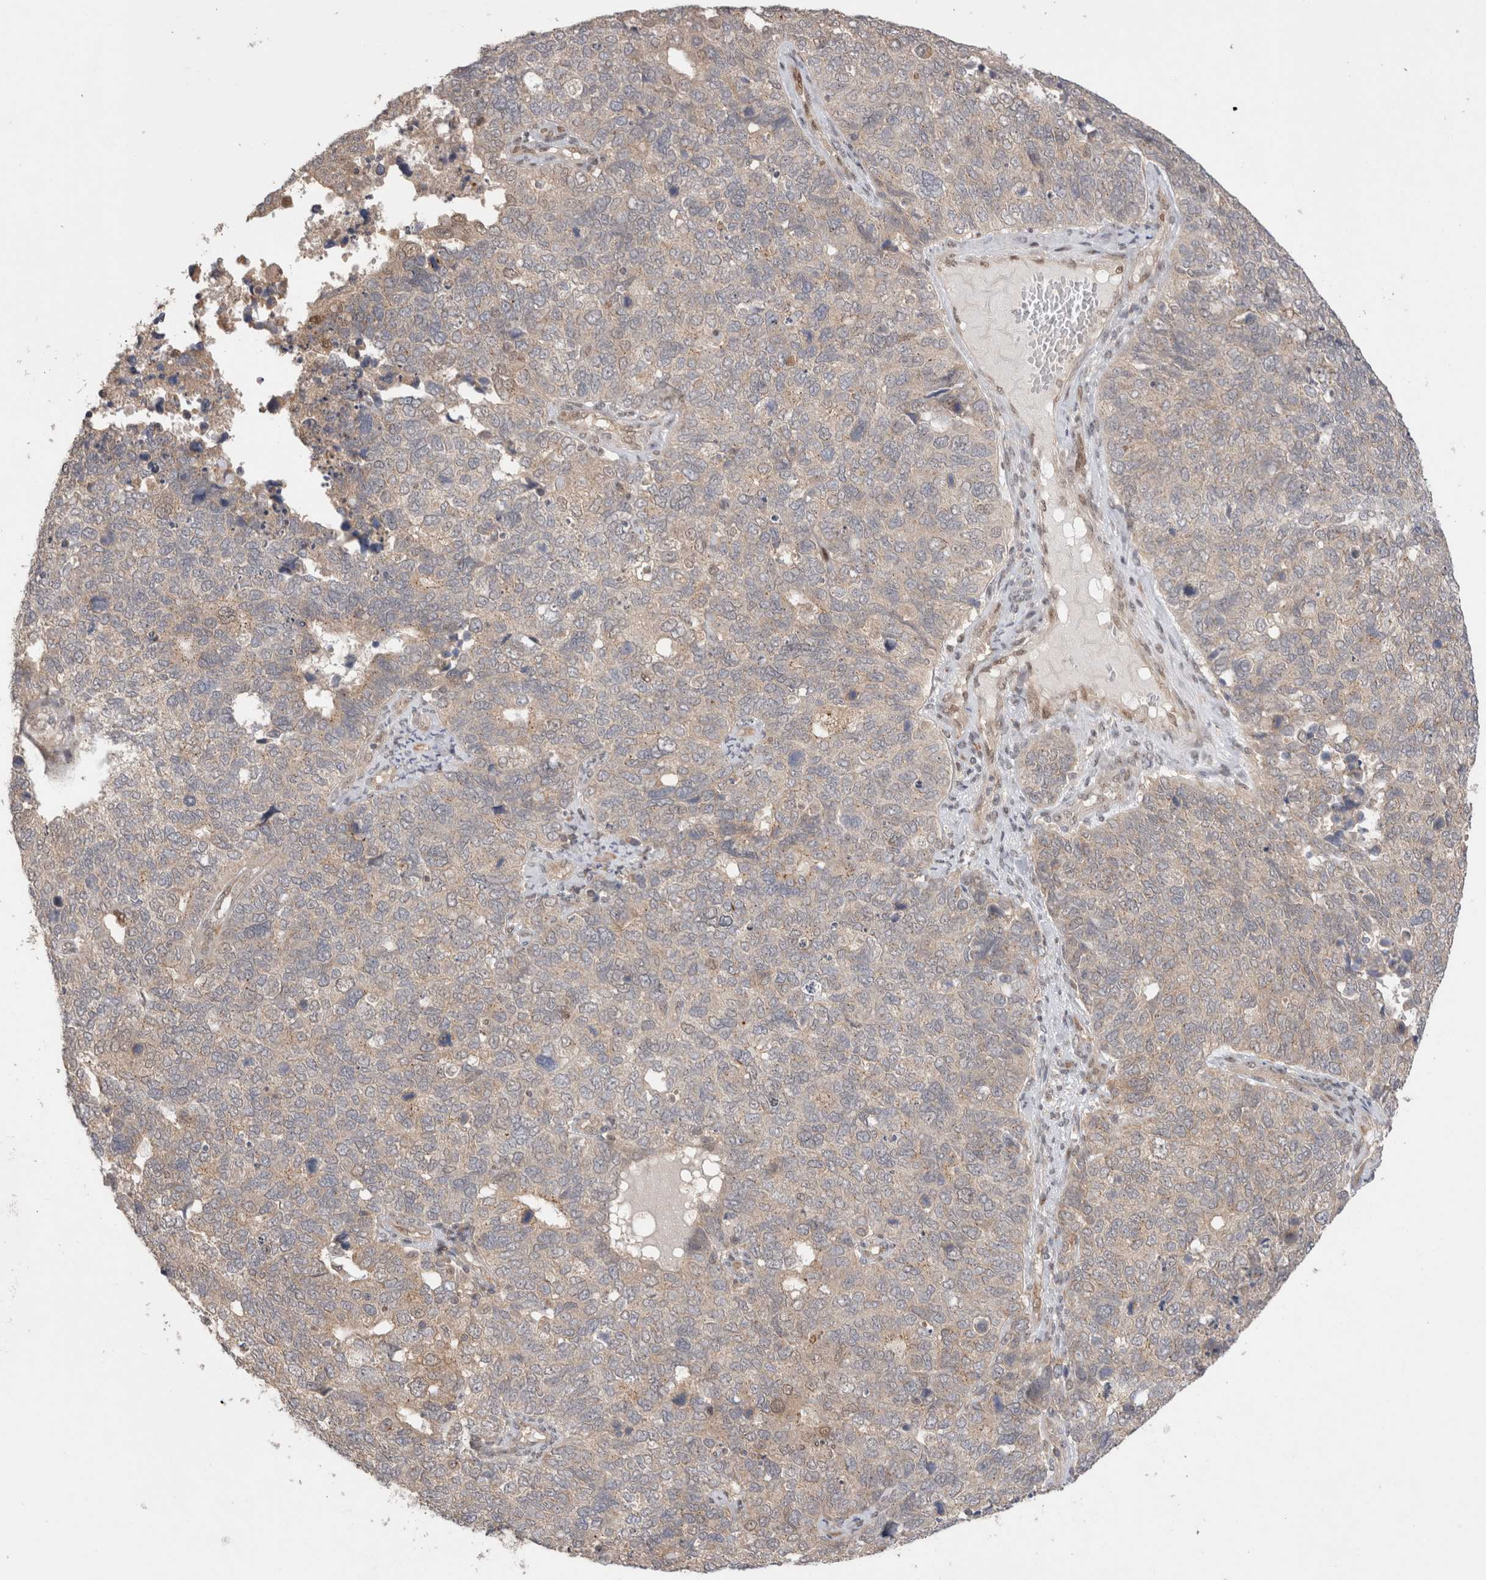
{"staining": {"intensity": "weak", "quantity": "25%-75%", "location": "cytoplasmic/membranous"}, "tissue": "cervical cancer", "cell_type": "Tumor cells", "image_type": "cancer", "snomed": [{"axis": "morphology", "description": "Squamous cell carcinoma, NOS"}, {"axis": "topography", "description": "Cervix"}], "caption": "Immunohistochemistry staining of cervical cancer (squamous cell carcinoma), which reveals low levels of weak cytoplasmic/membranous expression in approximately 25%-75% of tumor cells indicating weak cytoplasmic/membranous protein expression. The staining was performed using DAB (3,3'-diaminobenzidine) (brown) for protein detection and nuclei were counterstained in hematoxylin (blue).", "gene": "SLC29A1", "patient": {"sex": "female", "age": 63}}